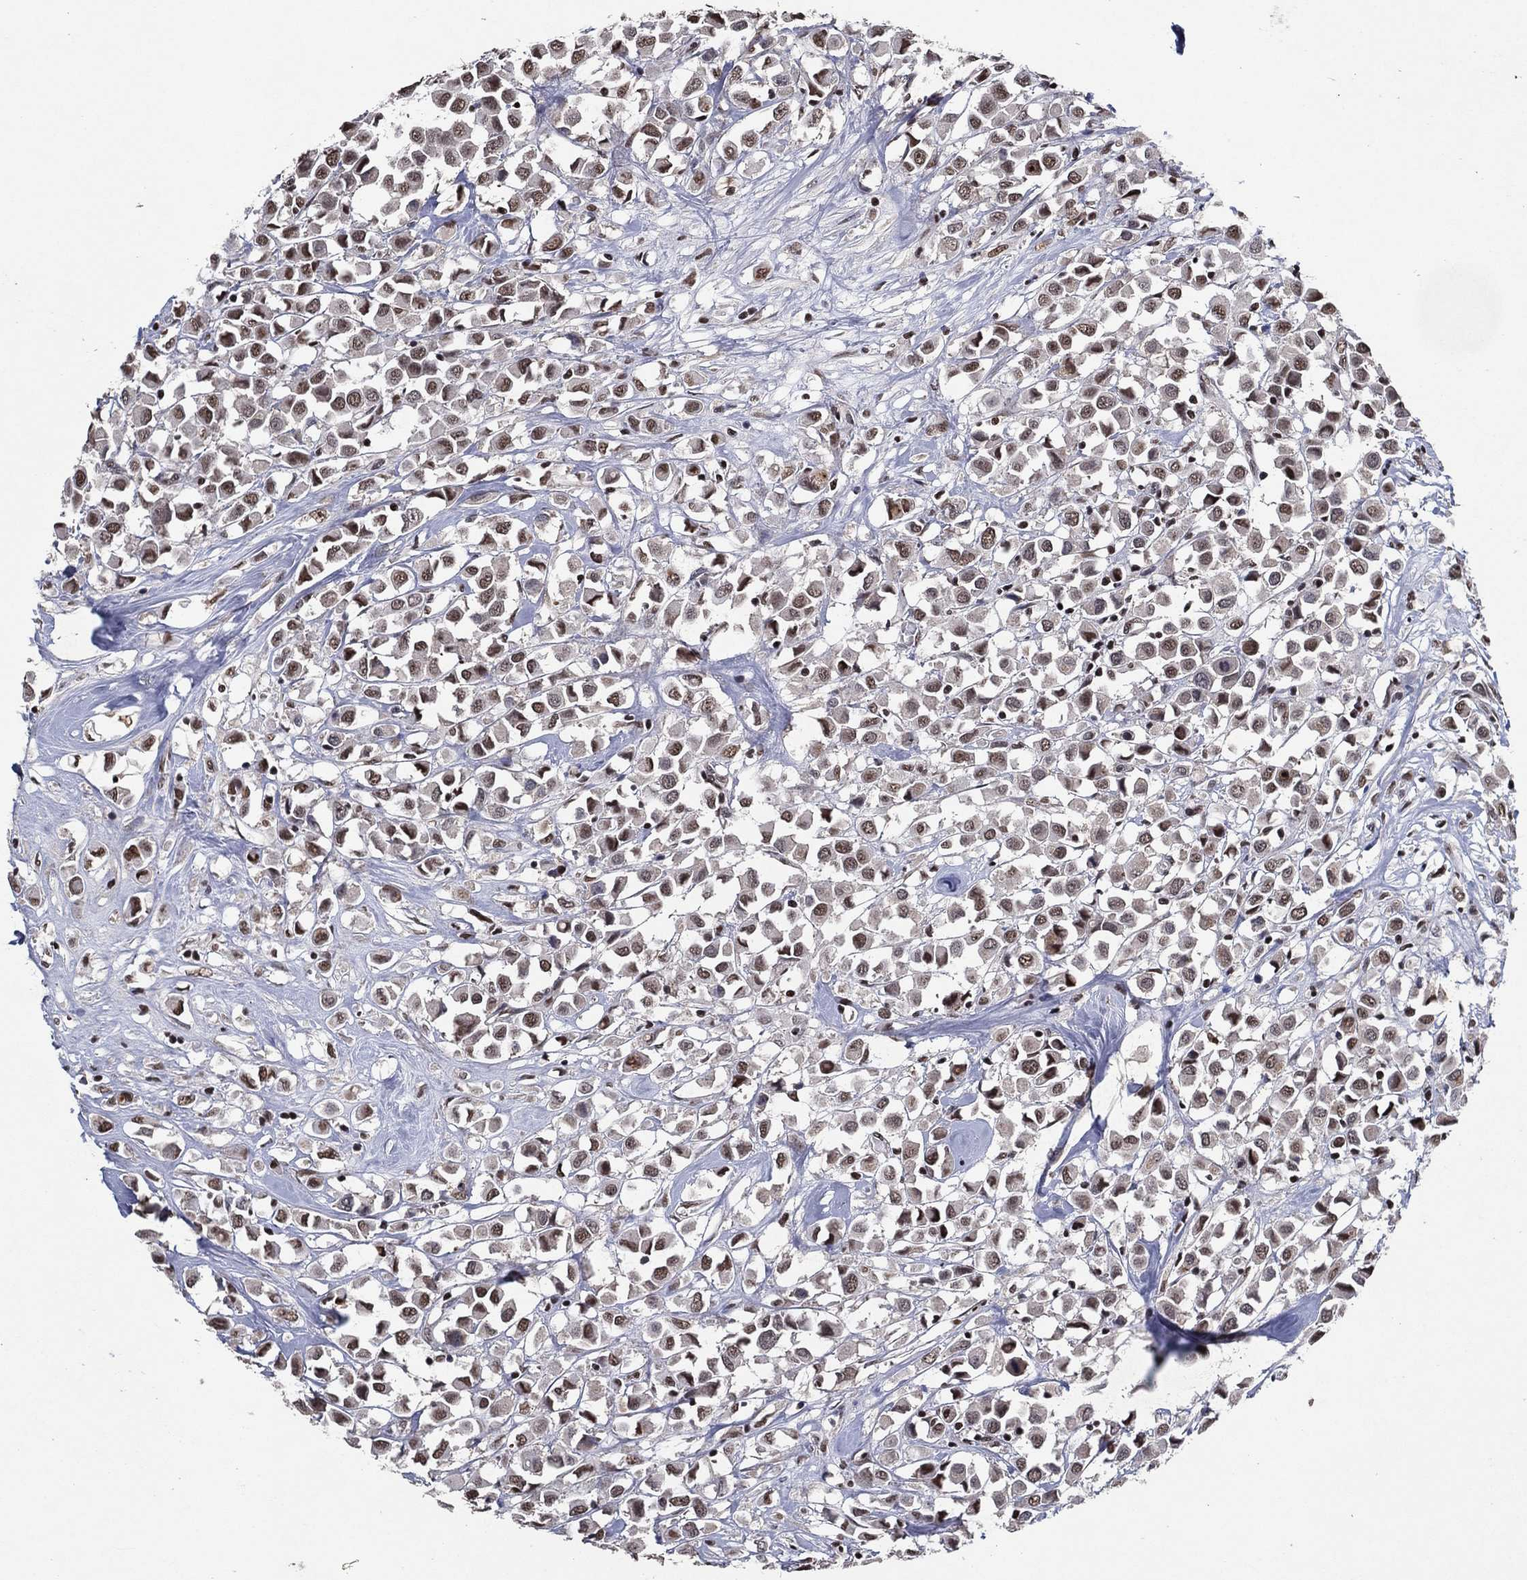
{"staining": {"intensity": "moderate", "quantity": "<25%", "location": "nuclear"}, "tissue": "breast cancer", "cell_type": "Tumor cells", "image_type": "cancer", "snomed": [{"axis": "morphology", "description": "Duct carcinoma"}, {"axis": "topography", "description": "Breast"}], "caption": "There is low levels of moderate nuclear positivity in tumor cells of infiltrating ductal carcinoma (breast), as demonstrated by immunohistochemical staining (brown color).", "gene": "ZBTB42", "patient": {"sex": "female", "age": 61}}